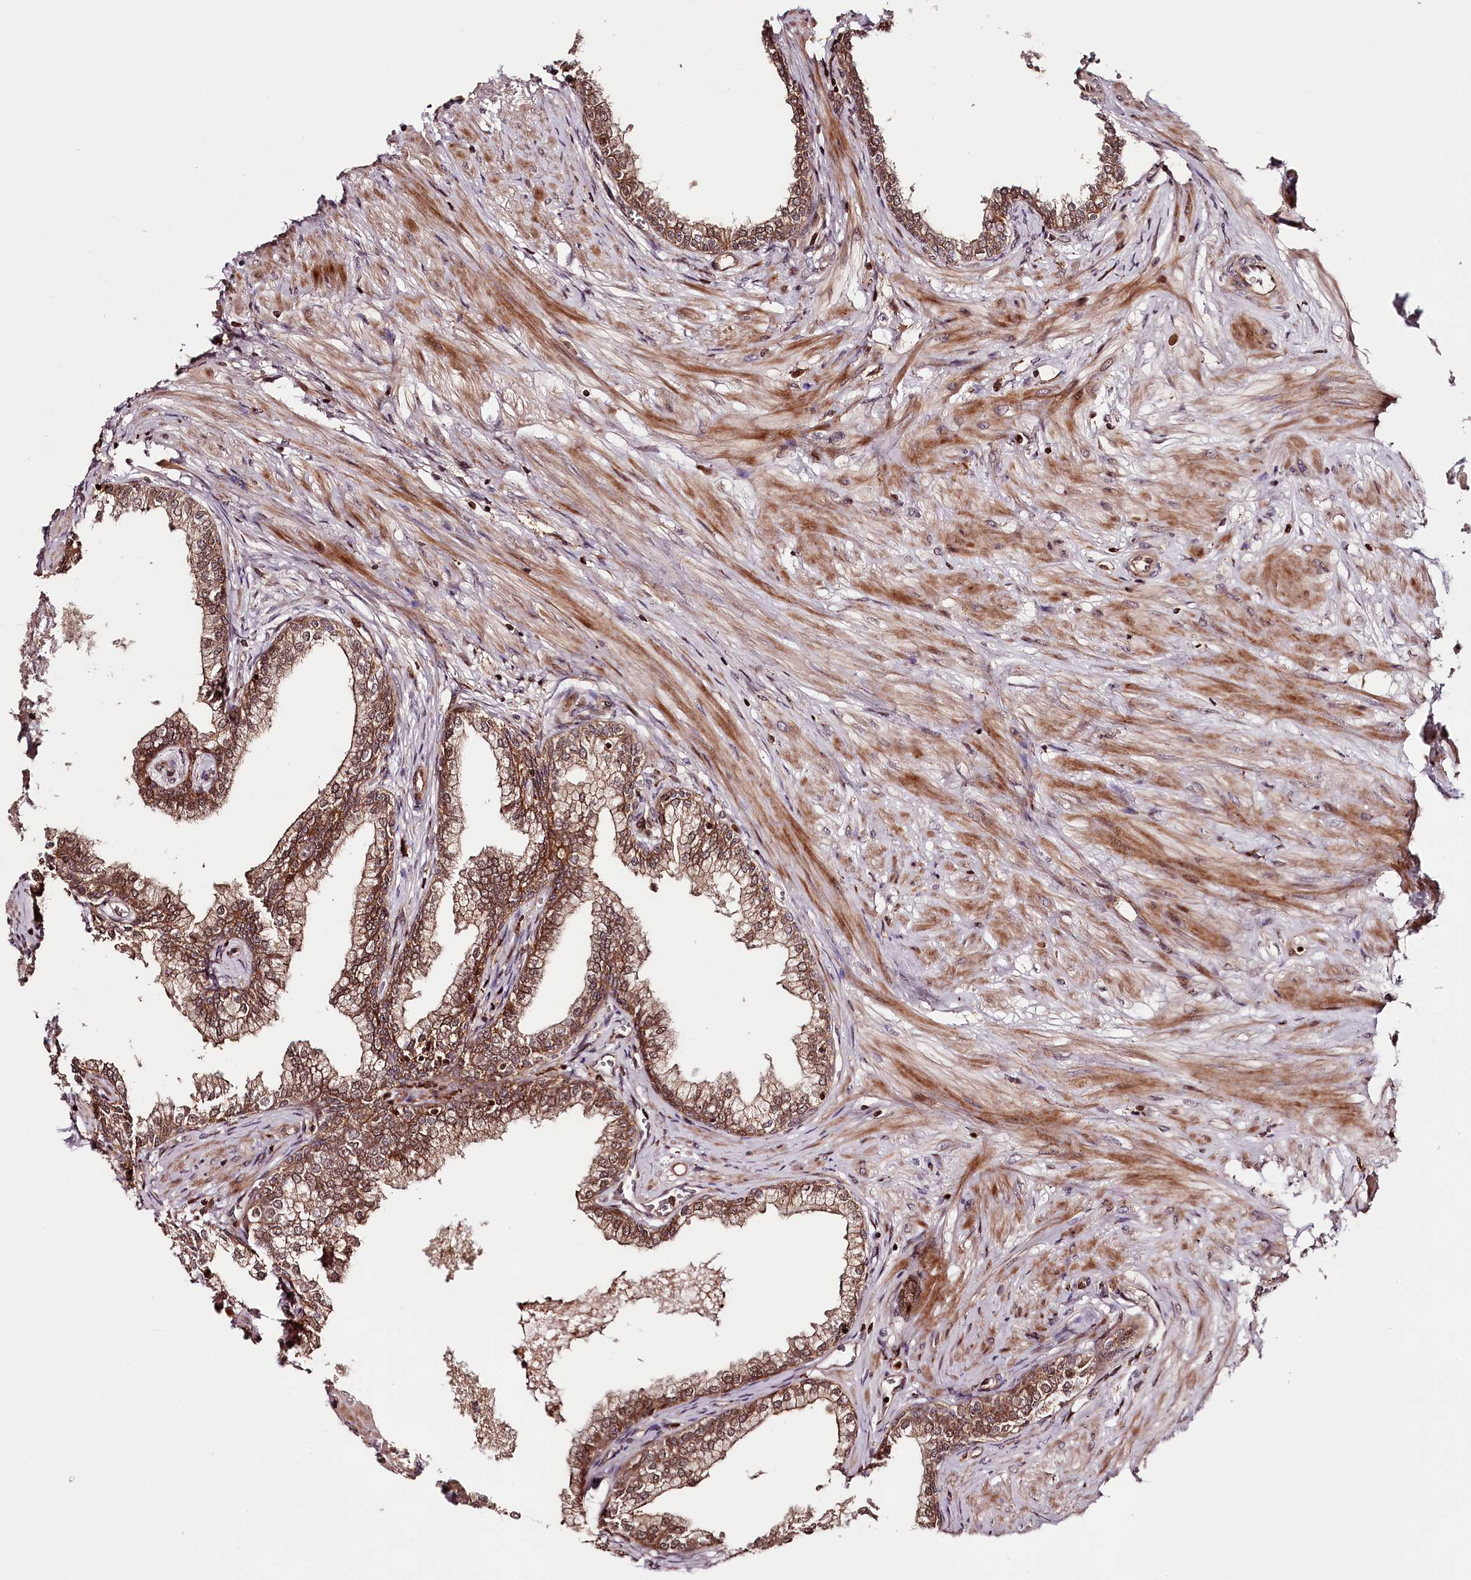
{"staining": {"intensity": "moderate", "quantity": ">75%", "location": "cytoplasmic/membranous,nuclear"}, "tissue": "prostate", "cell_type": "Glandular cells", "image_type": "normal", "snomed": [{"axis": "morphology", "description": "Normal tissue, NOS"}, {"axis": "morphology", "description": "Urothelial carcinoma, Low grade"}, {"axis": "topography", "description": "Urinary bladder"}, {"axis": "topography", "description": "Prostate"}], "caption": "Brown immunohistochemical staining in unremarkable human prostate exhibits moderate cytoplasmic/membranous,nuclear positivity in about >75% of glandular cells.", "gene": "KIF14", "patient": {"sex": "male", "age": 60}}